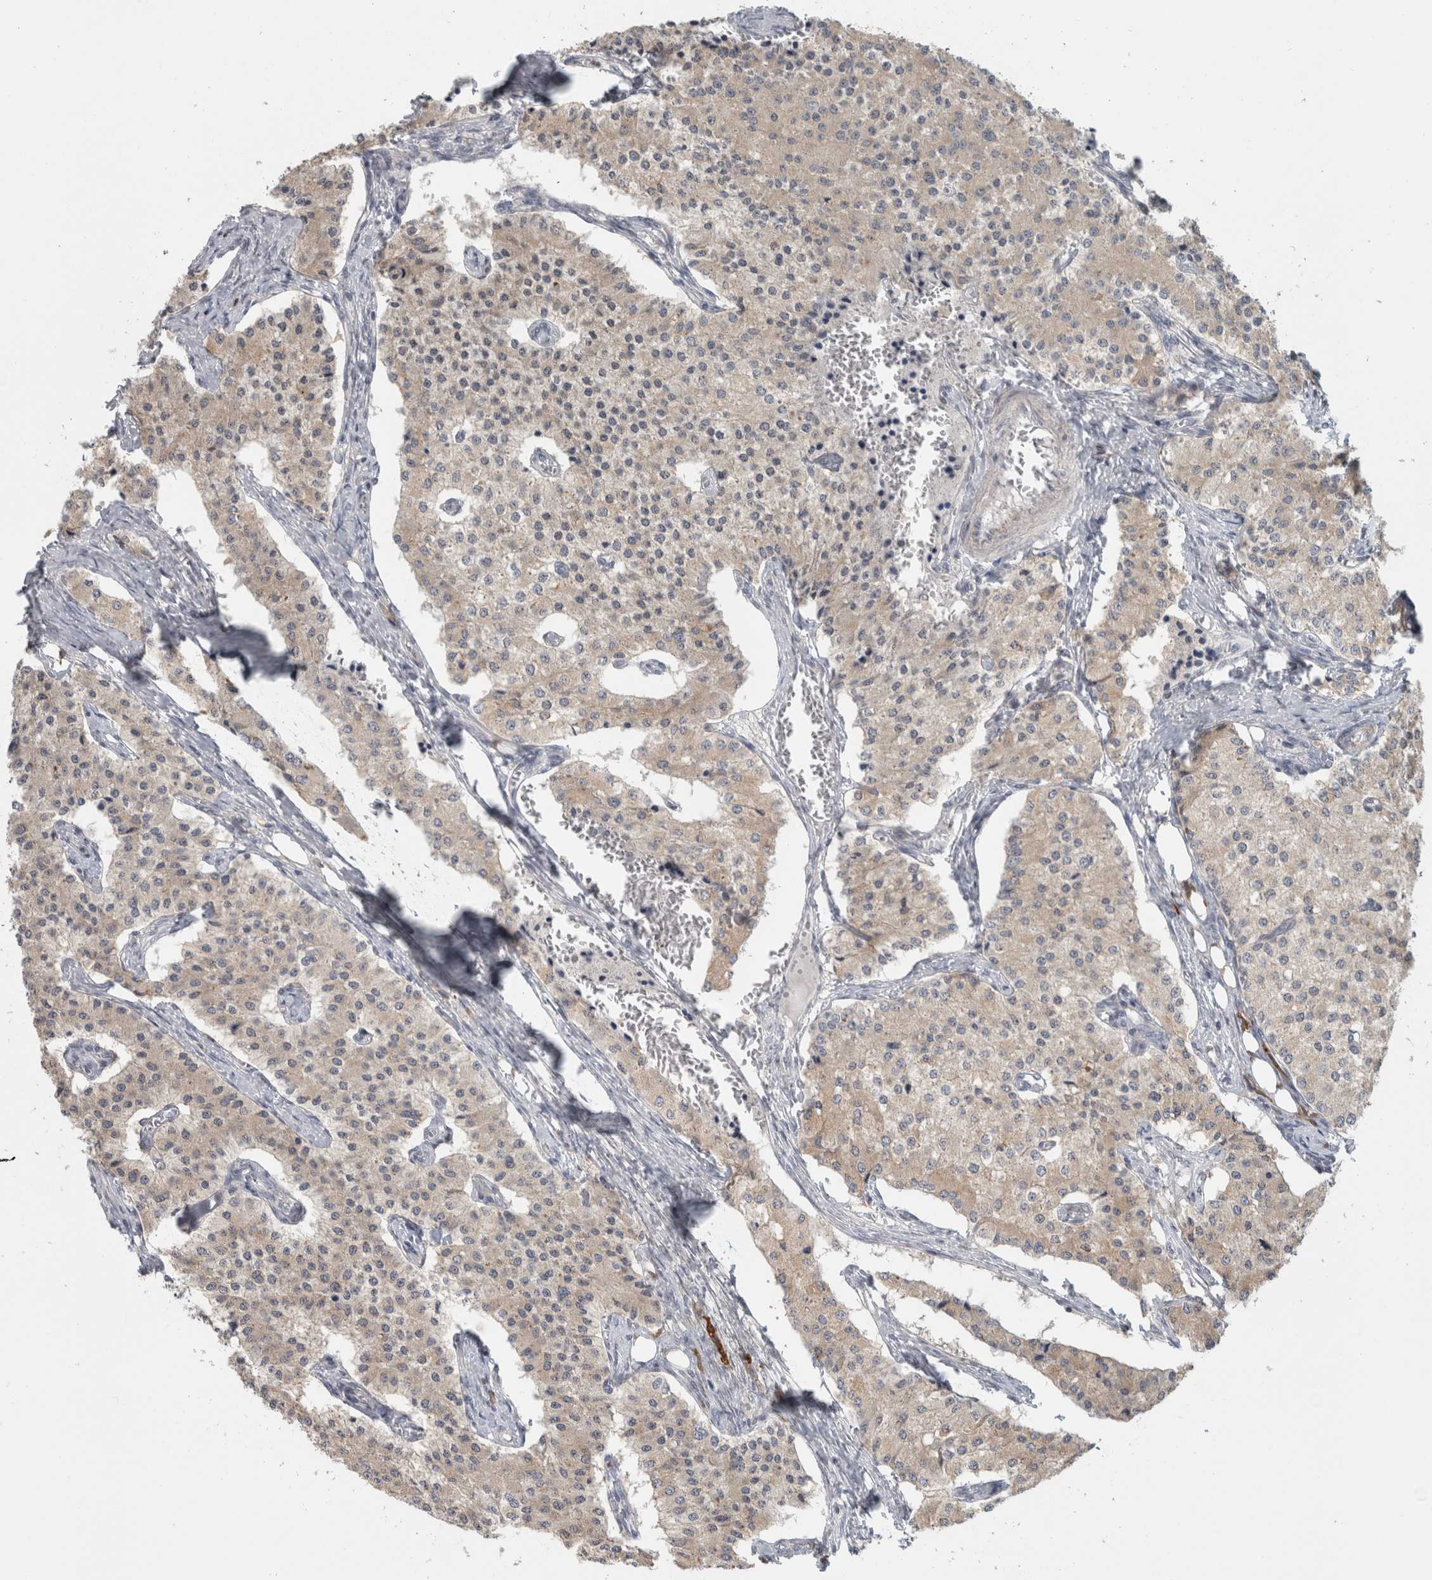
{"staining": {"intensity": "weak", "quantity": ">75%", "location": "cytoplasmic/membranous"}, "tissue": "carcinoid", "cell_type": "Tumor cells", "image_type": "cancer", "snomed": [{"axis": "morphology", "description": "Carcinoid, malignant, NOS"}, {"axis": "topography", "description": "Colon"}], "caption": "IHC (DAB (3,3'-diaminobenzidine)) staining of carcinoid (malignant) displays weak cytoplasmic/membranous protein positivity in about >75% of tumor cells.", "gene": "RAB18", "patient": {"sex": "female", "age": 52}}